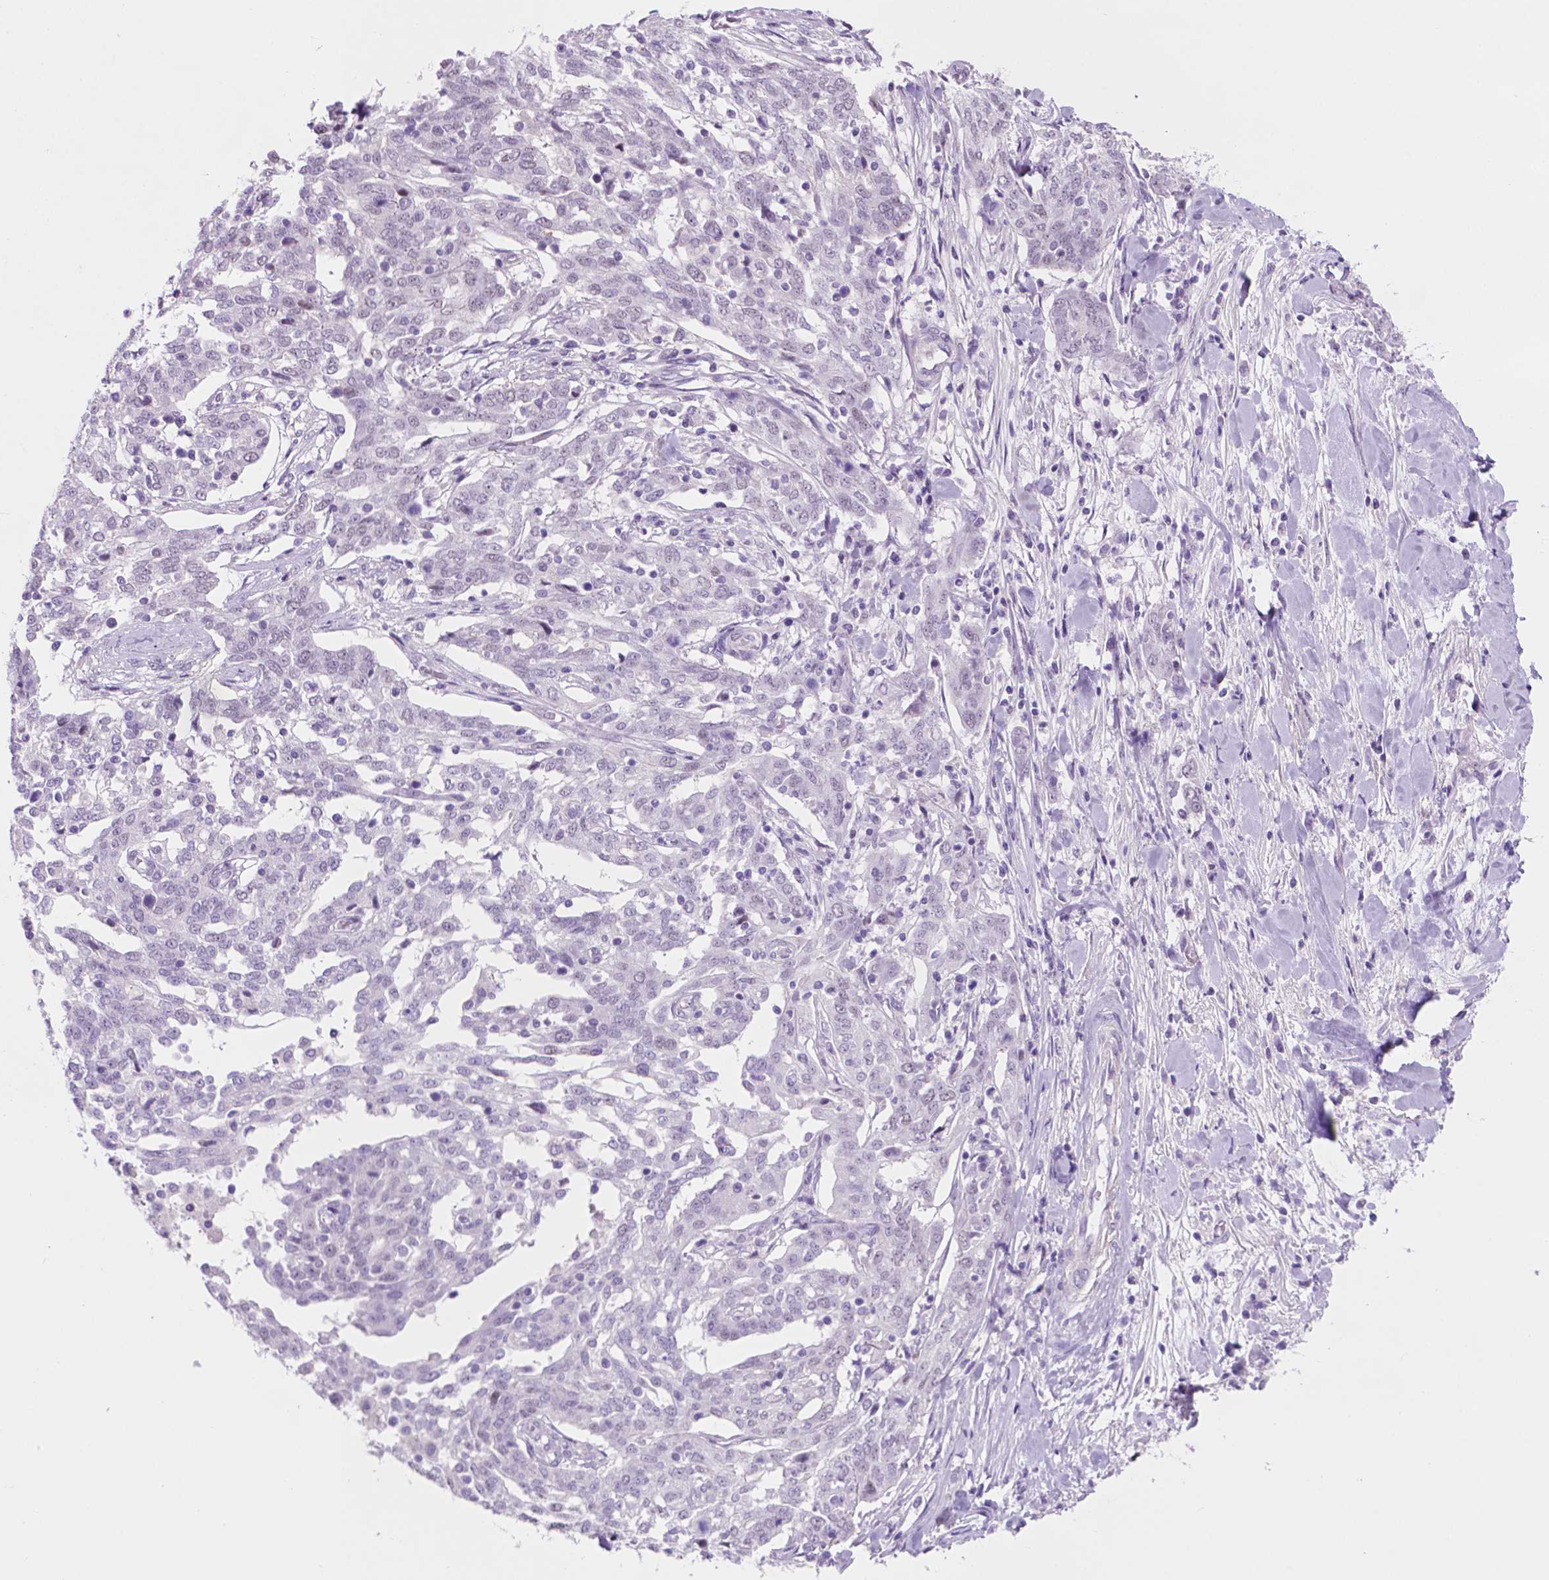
{"staining": {"intensity": "negative", "quantity": "none", "location": "none"}, "tissue": "ovarian cancer", "cell_type": "Tumor cells", "image_type": "cancer", "snomed": [{"axis": "morphology", "description": "Cystadenocarcinoma, serous, NOS"}, {"axis": "topography", "description": "Ovary"}], "caption": "The micrograph exhibits no staining of tumor cells in ovarian cancer.", "gene": "ACY3", "patient": {"sex": "female", "age": 67}}